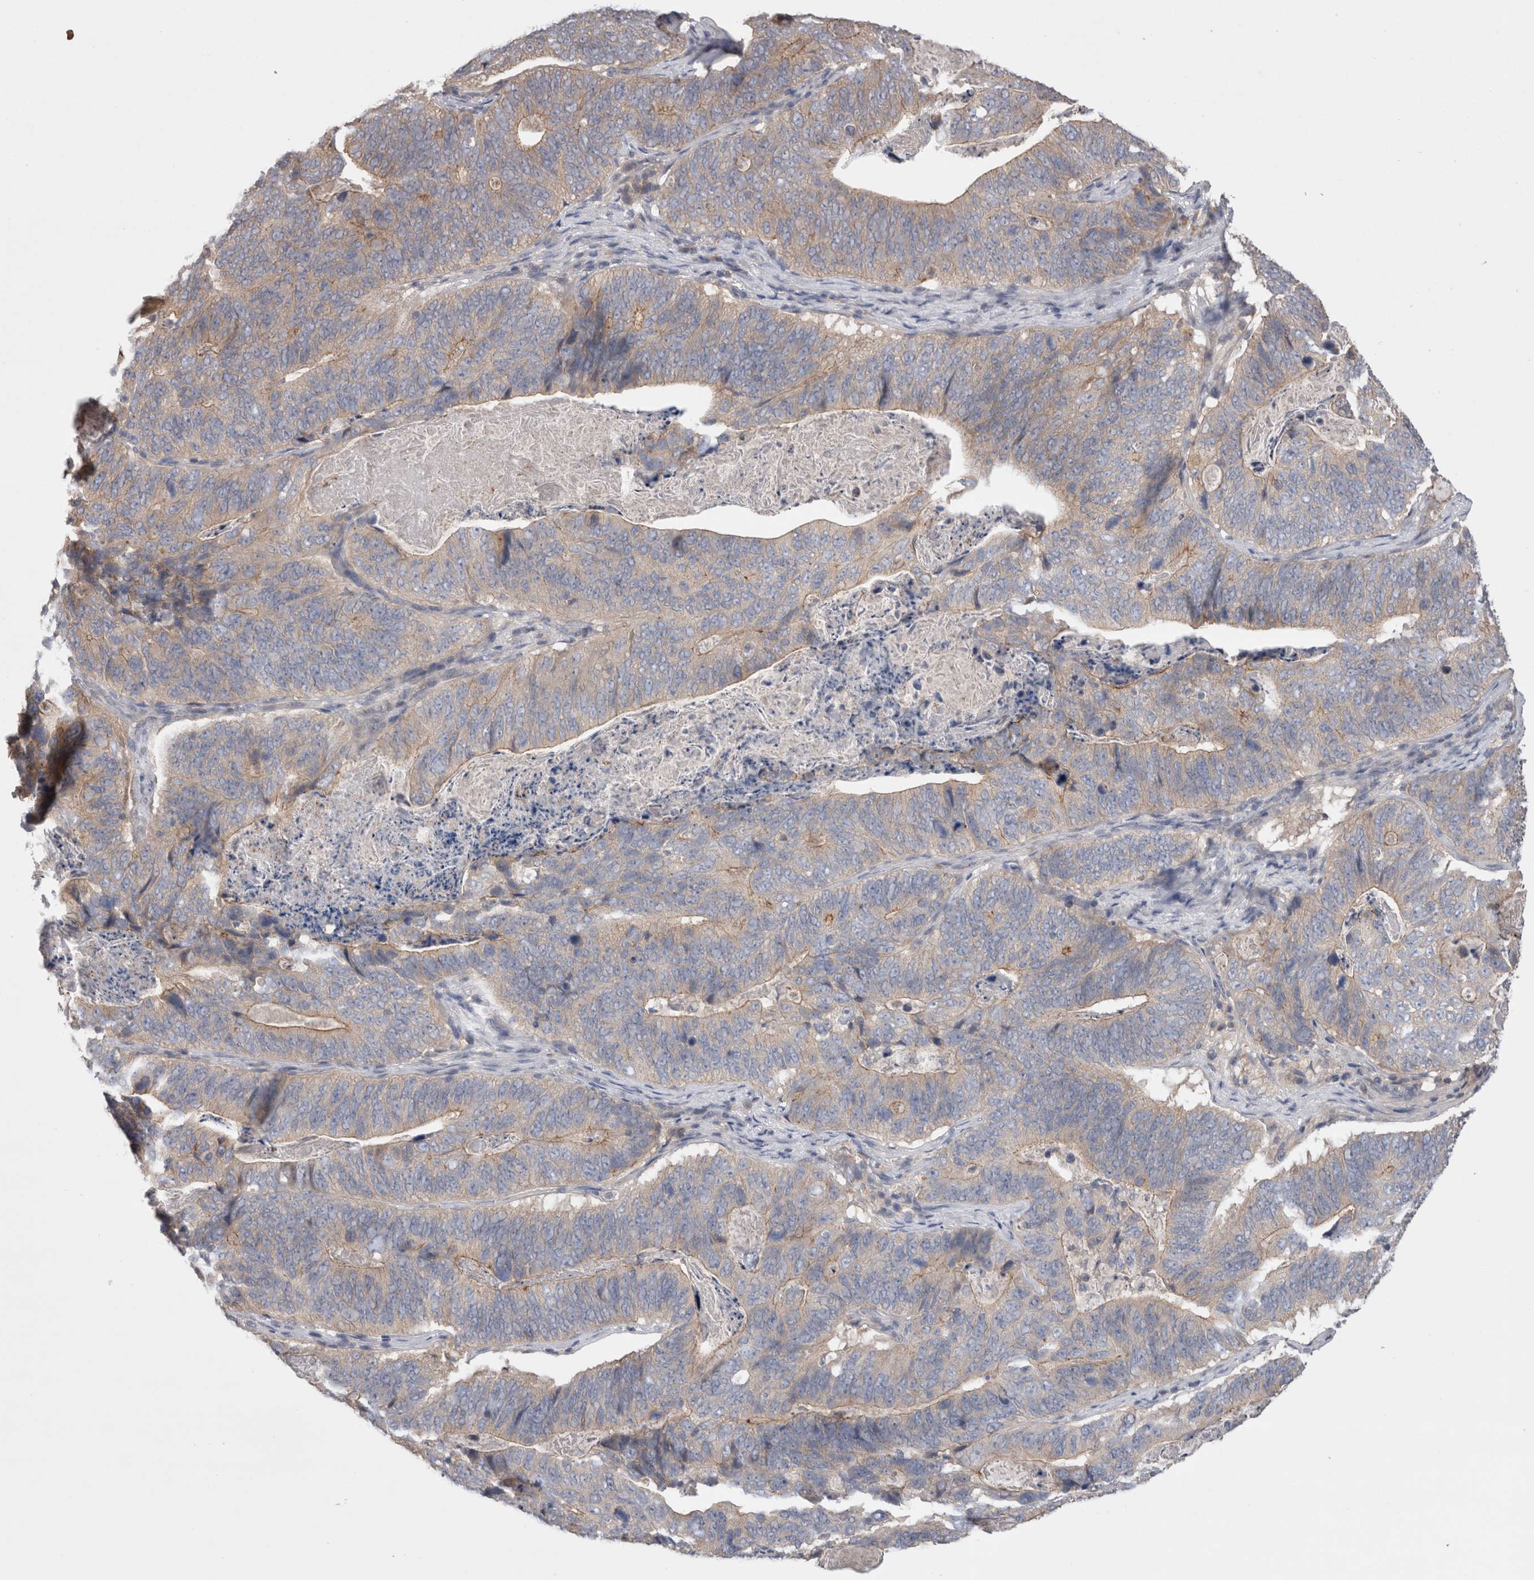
{"staining": {"intensity": "weak", "quantity": "25%-75%", "location": "cytoplasmic/membranous"}, "tissue": "stomach cancer", "cell_type": "Tumor cells", "image_type": "cancer", "snomed": [{"axis": "morphology", "description": "Normal tissue, NOS"}, {"axis": "morphology", "description": "Adenocarcinoma, NOS"}, {"axis": "topography", "description": "Stomach"}], "caption": "Stomach cancer was stained to show a protein in brown. There is low levels of weak cytoplasmic/membranous staining in approximately 25%-75% of tumor cells.", "gene": "OTOR", "patient": {"sex": "female", "age": 89}}